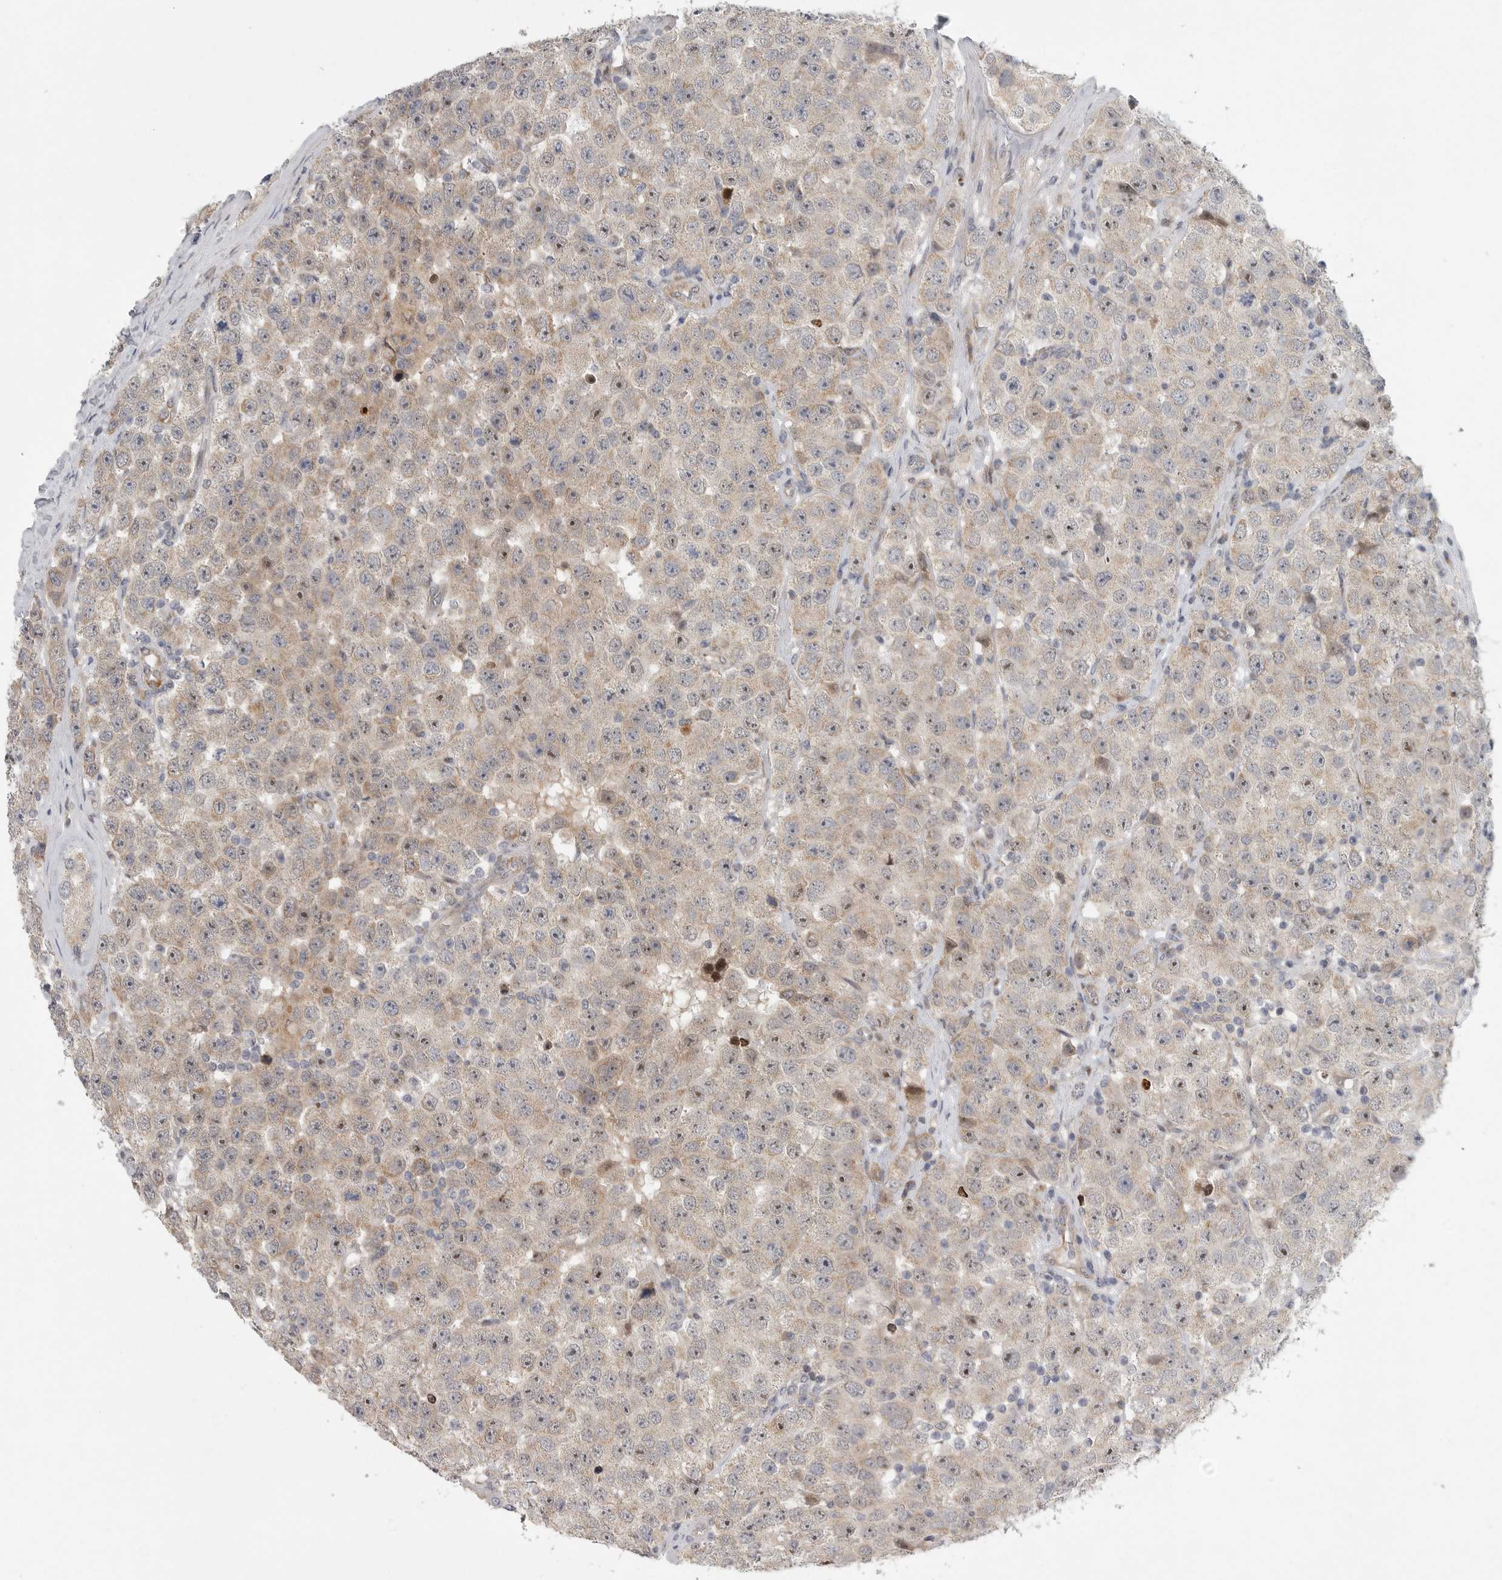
{"staining": {"intensity": "weak", "quantity": "25%-75%", "location": "cytoplasmic/membranous"}, "tissue": "testis cancer", "cell_type": "Tumor cells", "image_type": "cancer", "snomed": [{"axis": "morphology", "description": "Seminoma, NOS"}, {"axis": "morphology", "description": "Carcinoma, Embryonal, NOS"}, {"axis": "topography", "description": "Testis"}], "caption": "Human testis cancer (embryonal carcinoma) stained with a brown dye exhibits weak cytoplasmic/membranous positive staining in about 25%-75% of tumor cells.", "gene": "FBXO43", "patient": {"sex": "male", "age": 28}}